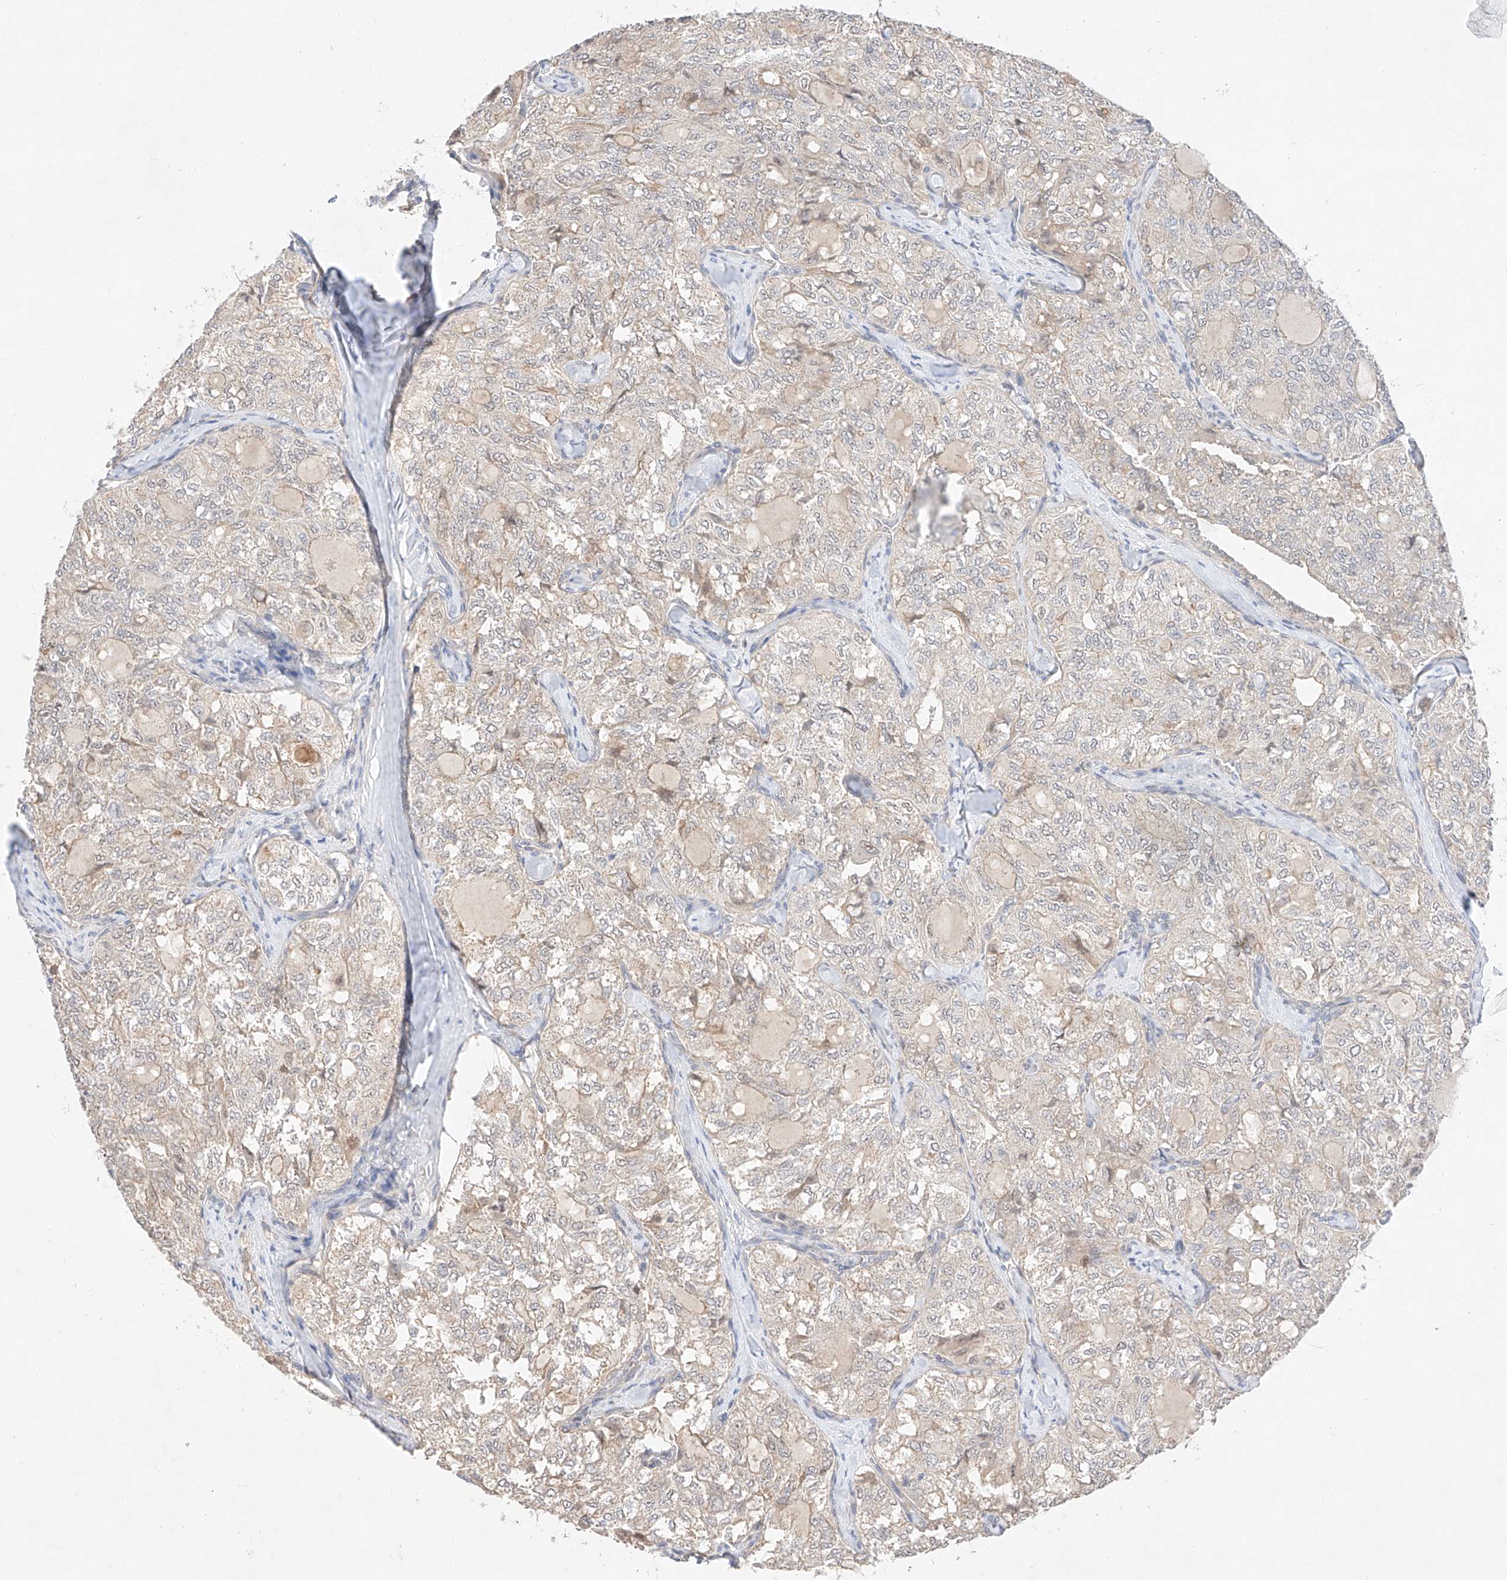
{"staining": {"intensity": "negative", "quantity": "none", "location": "none"}, "tissue": "thyroid cancer", "cell_type": "Tumor cells", "image_type": "cancer", "snomed": [{"axis": "morphology", "description": "Follicular adenoma carcinoma, NOS"}, {"axis": "topography", "description": "Thyroid gland"}], "caption": "Immunohistochemistry (IHC) photomicrograph of neoplastic tissue: human thyroid cancer (follicular adenoma carcinoma) stained with DAB (3,3'-diaminobenzidine) demonstrates no significant protein staining in tumor cells.", "gene": "IL22RA2", "patient": {"sex": "male", "age": 75}}